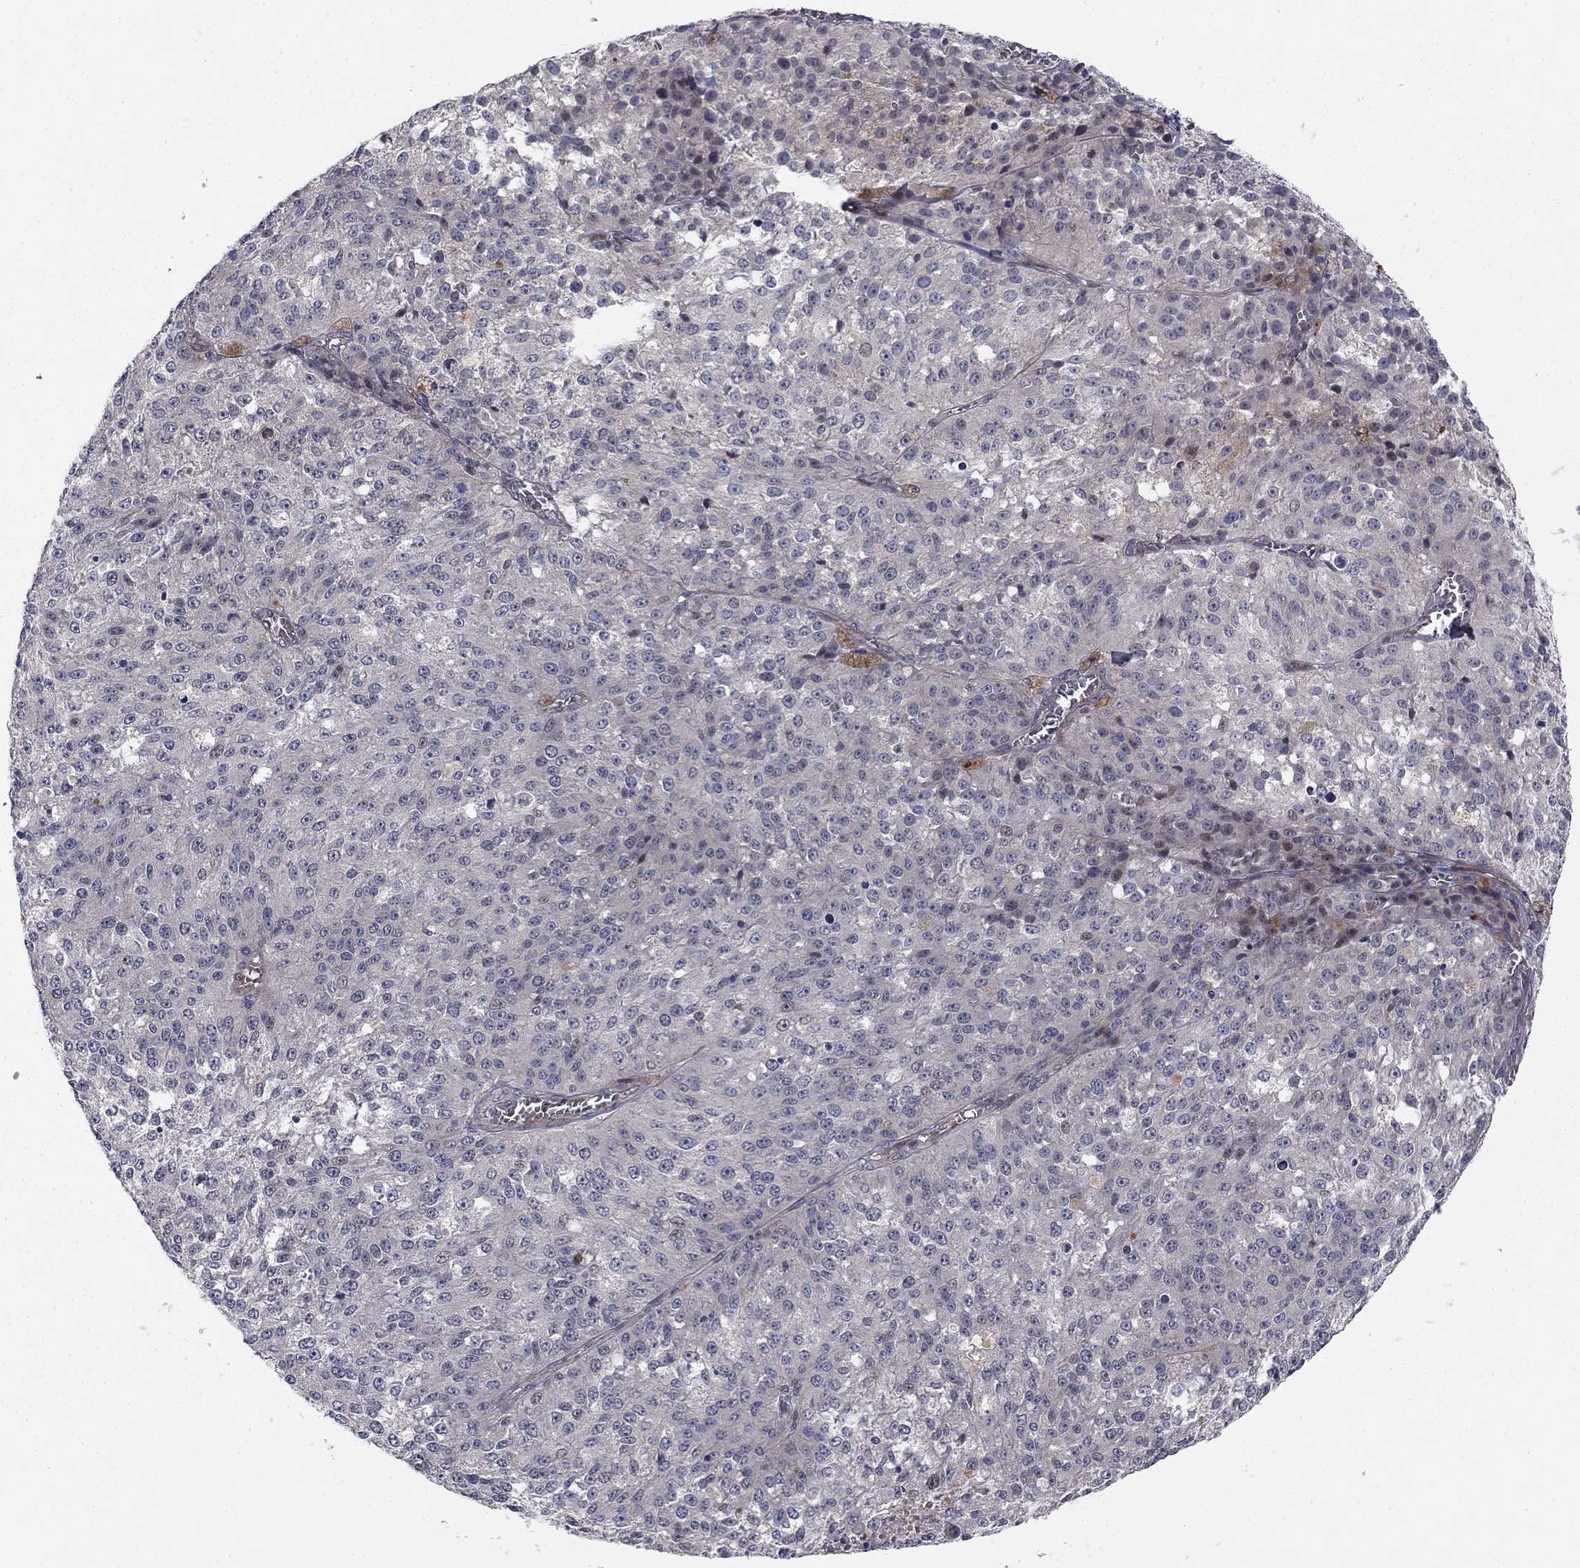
{"staining": {"intensity": "negative", "quantity": "none", "location": "none"}, "tissue": "melanoma", "cell_type": "Tumor cells", "image_type": "cancer", "snomed": [{"axis": "morphology", "description": "Malignant melanoma, Metastatic site"}, {"axis": "topography", "description": "Lymph node"}], "caption": "The micrograph exhibits no staining of tumor cells in melanoma.", "gene": "BCL11A", "patient": {"sex": "female", "age": 64}}